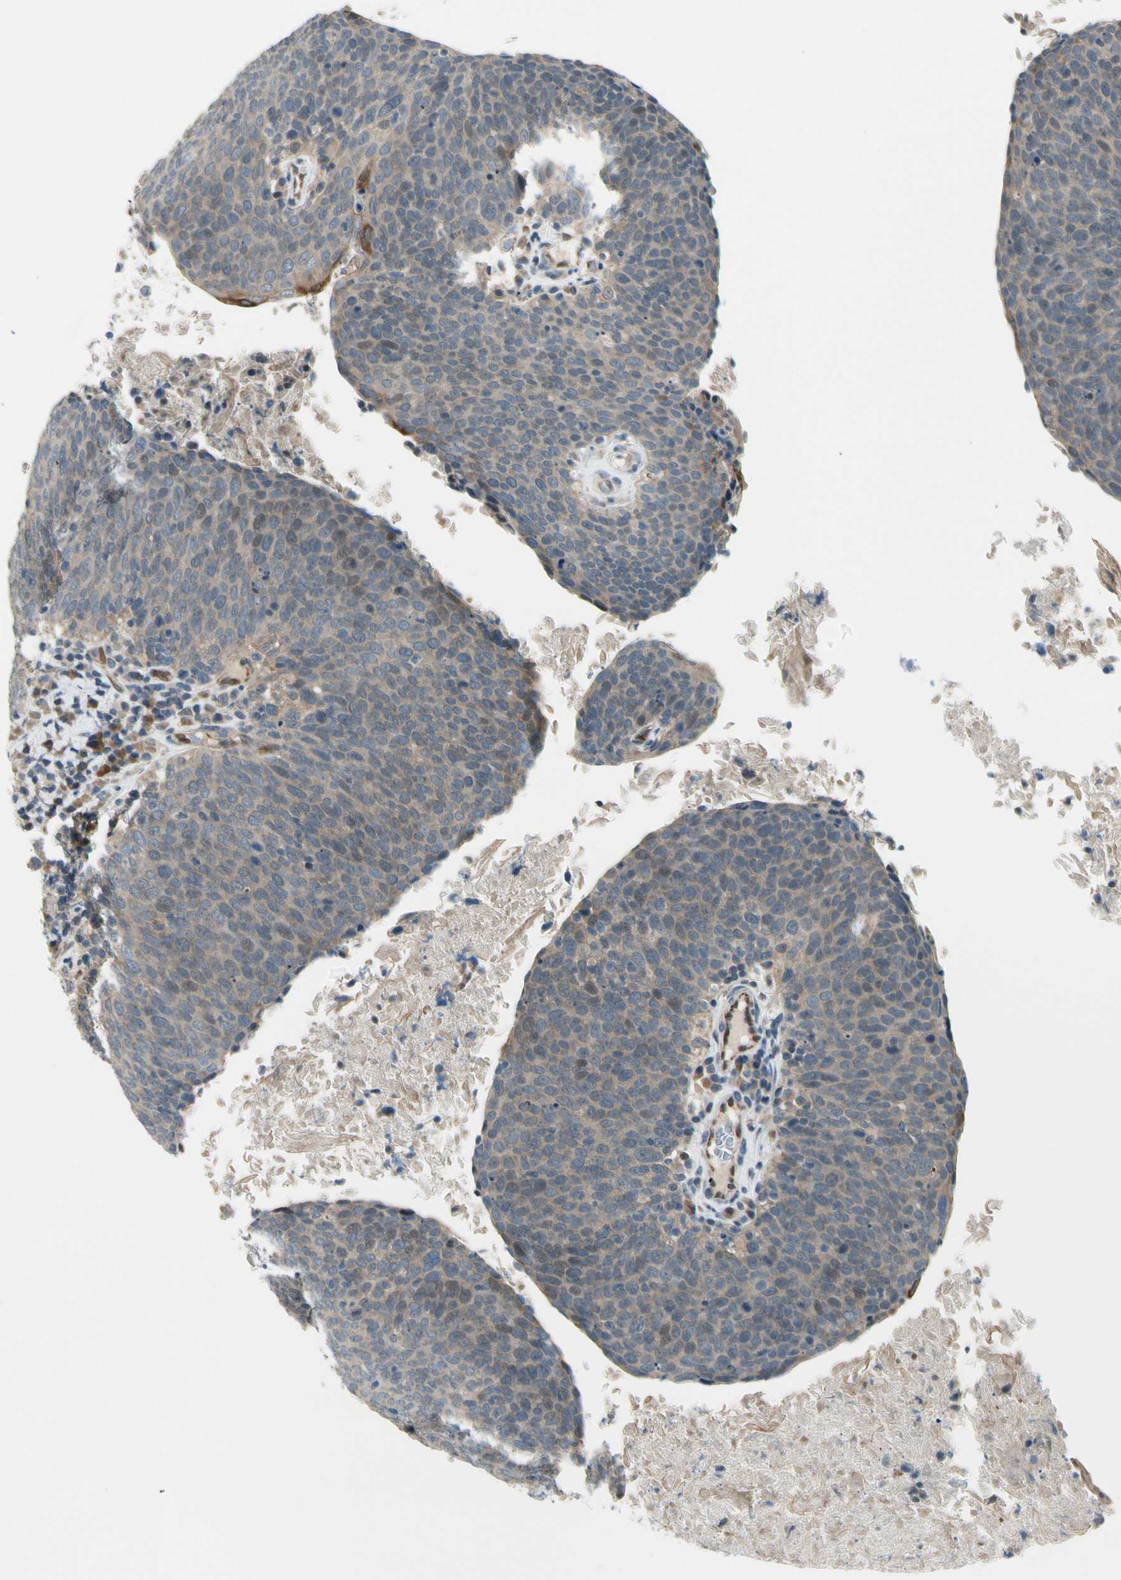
{"staining": {"intensity": "weak", "quantity": ">75%", "location": "cytoplasmic/membranous"}, "tissue": "head and neck cancer", "cell_type": "Tumor cells", "image_type": "cancer", "snomed": [{"axis": "morphology", "description": "Squamous cell carcinoma, NOS"}, {"axis": "morphology", "description": "Squamous cell carcinoma, metastatic, NOS"}, {"axis": "topography", "description": "Lymph node"}, {"axis": "topography", "description": "Head-Neck"}], "caption": "IHC micrograph of neoplastic tissue: human head and neck cancer (squamous cell carcinoma) stained using IHC demonstrates low levels of weak protein expression localized specifically in the cytoplasmic/membranous of tumor cells, appearing as a cytoplasmic/membranous brown color.", "gene": "SVBP", "patient": {"sex": "male", "age": 62}}